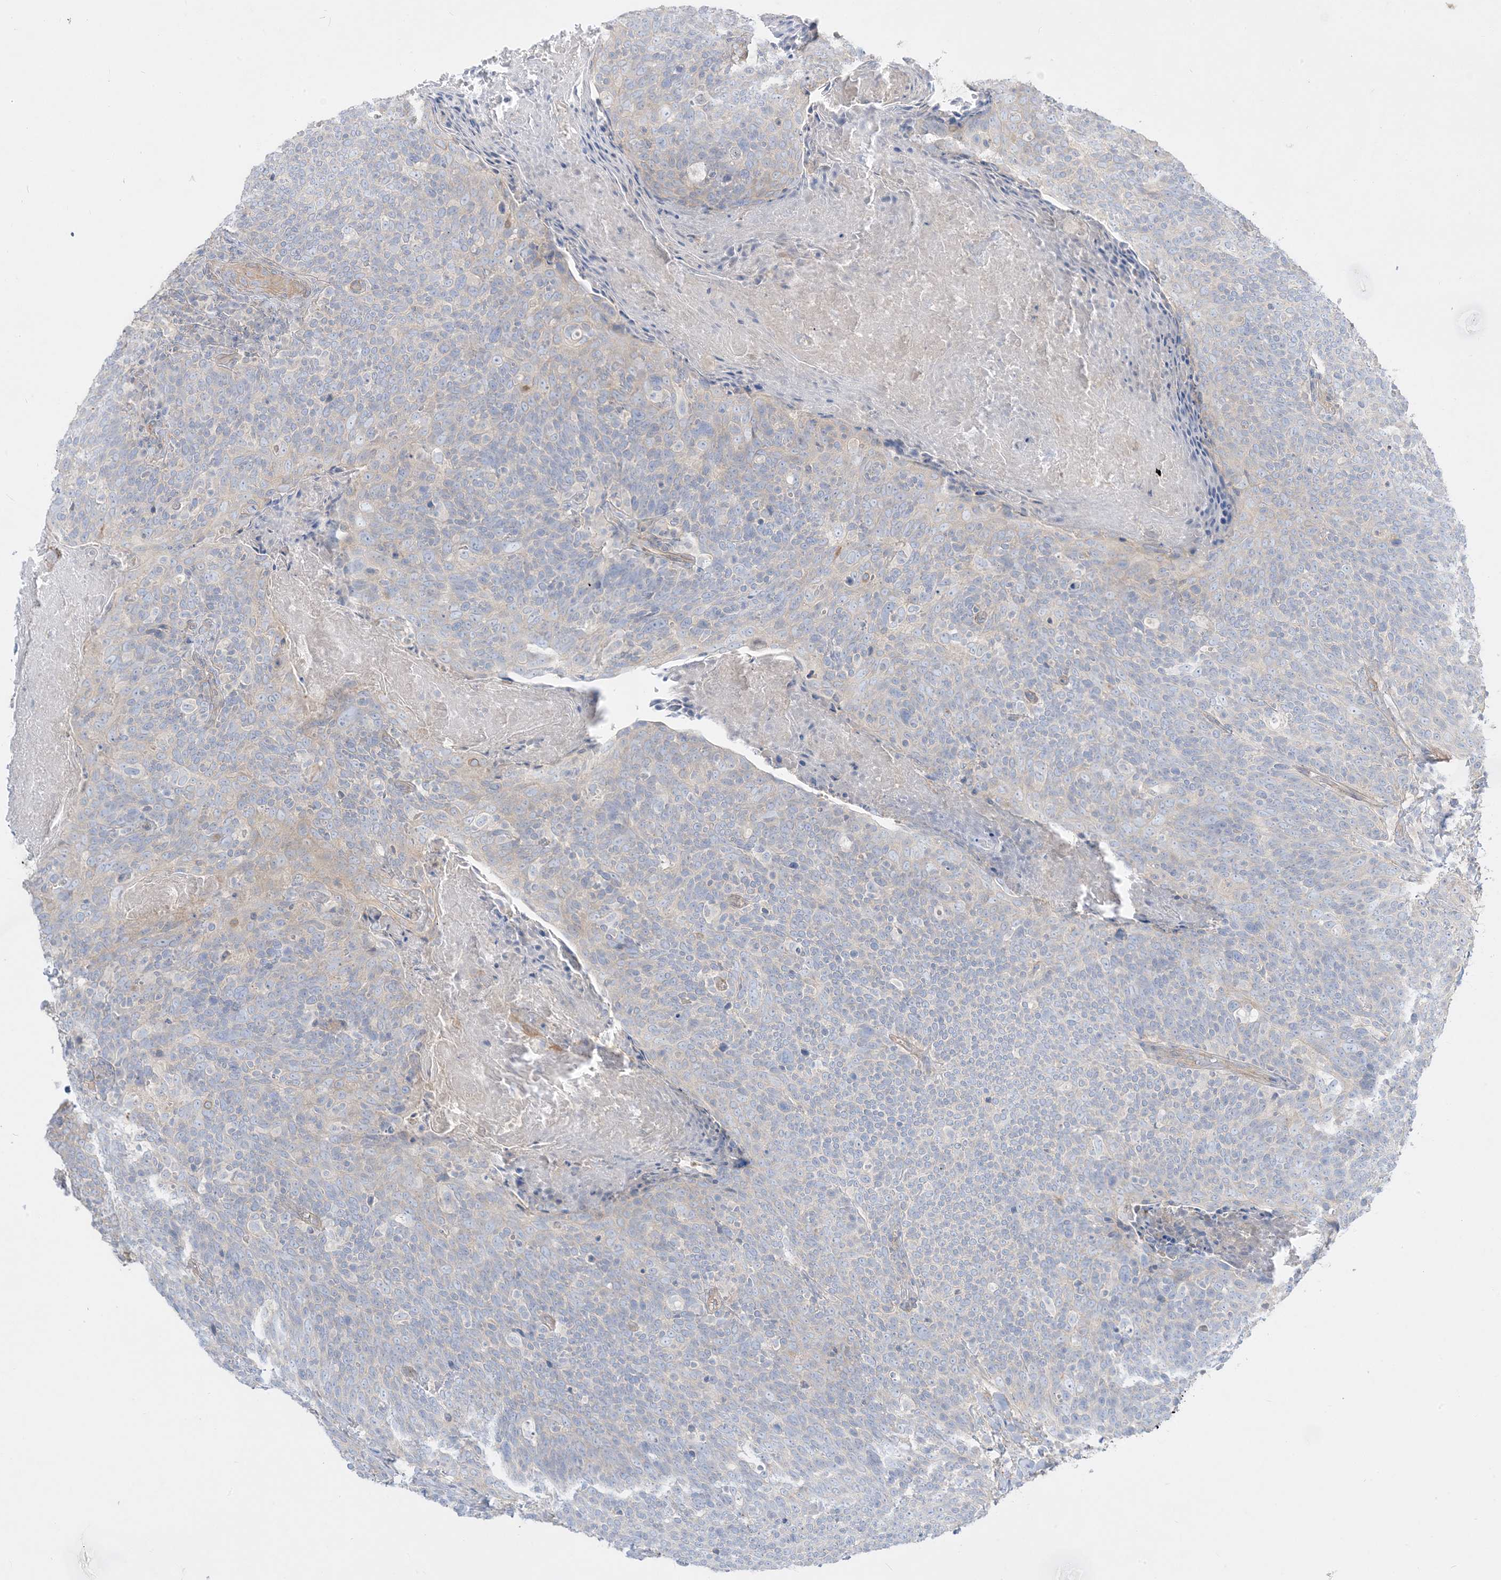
{"staining": {"intensity": "negative", "quantity": "none", "location": "none"}, "tissue": "head and neck cancer", "cell_type": "Tumor cells", "image_type": "cancer", "snomed": [{"axis": "morphology", "description": "Squamous cell carcinoma, NOS"}, {"axis": "morphology", "description": "Squamous cell carcinoma, metastatic, NOS"}, {"axis": "topography", "description": "Lymph node"}, {"axis": "topography", "description": "Head-Neck"}], "caption": "The immunohistochemistry (IHC) micrograph has no significant positivity in tumor cells of metastatic squamous cell carcinoma (head and neck) tissue.", "gene": "ARHGEF9", "patient": {"sex": "male", "age": 62}}